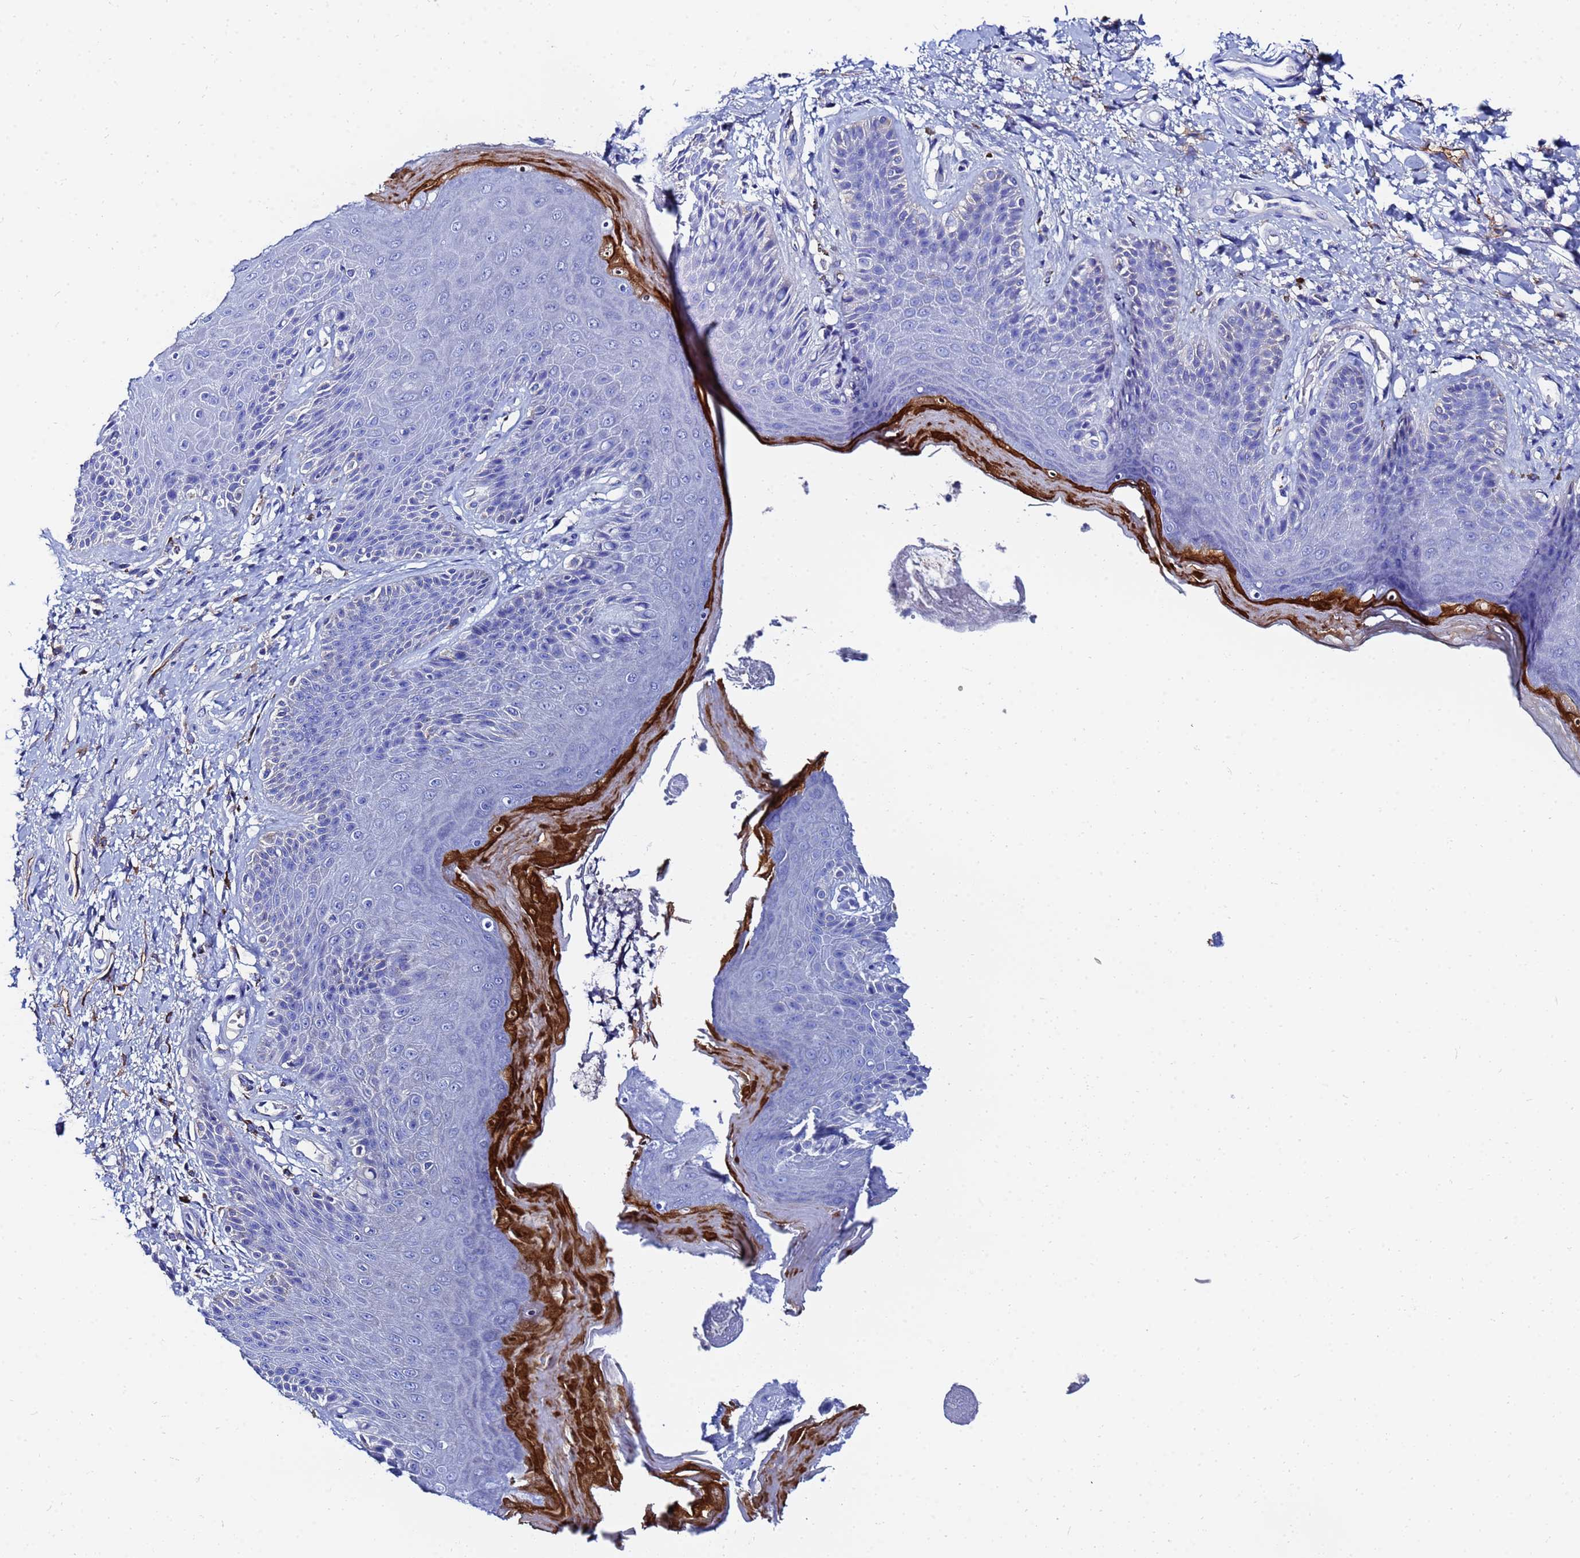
{"staining": {"intensity": "negative", "quantity": "none", "location": "none"}, "tissue": "skin", "cell_type": "Epidermal cells", "image_type": "normal", "snomed": [{"axis": "morphology", "description": "Normal tissue, NOS"}, {"axis": "topography", "description": "Anal"}], "caption": "This is a micrograph of immunohistochemistry staining of benign skin, which shows no positivity in epidermal cells.", "gene": "AQP12A", "patient": {"sex": "female", "age": 89}}